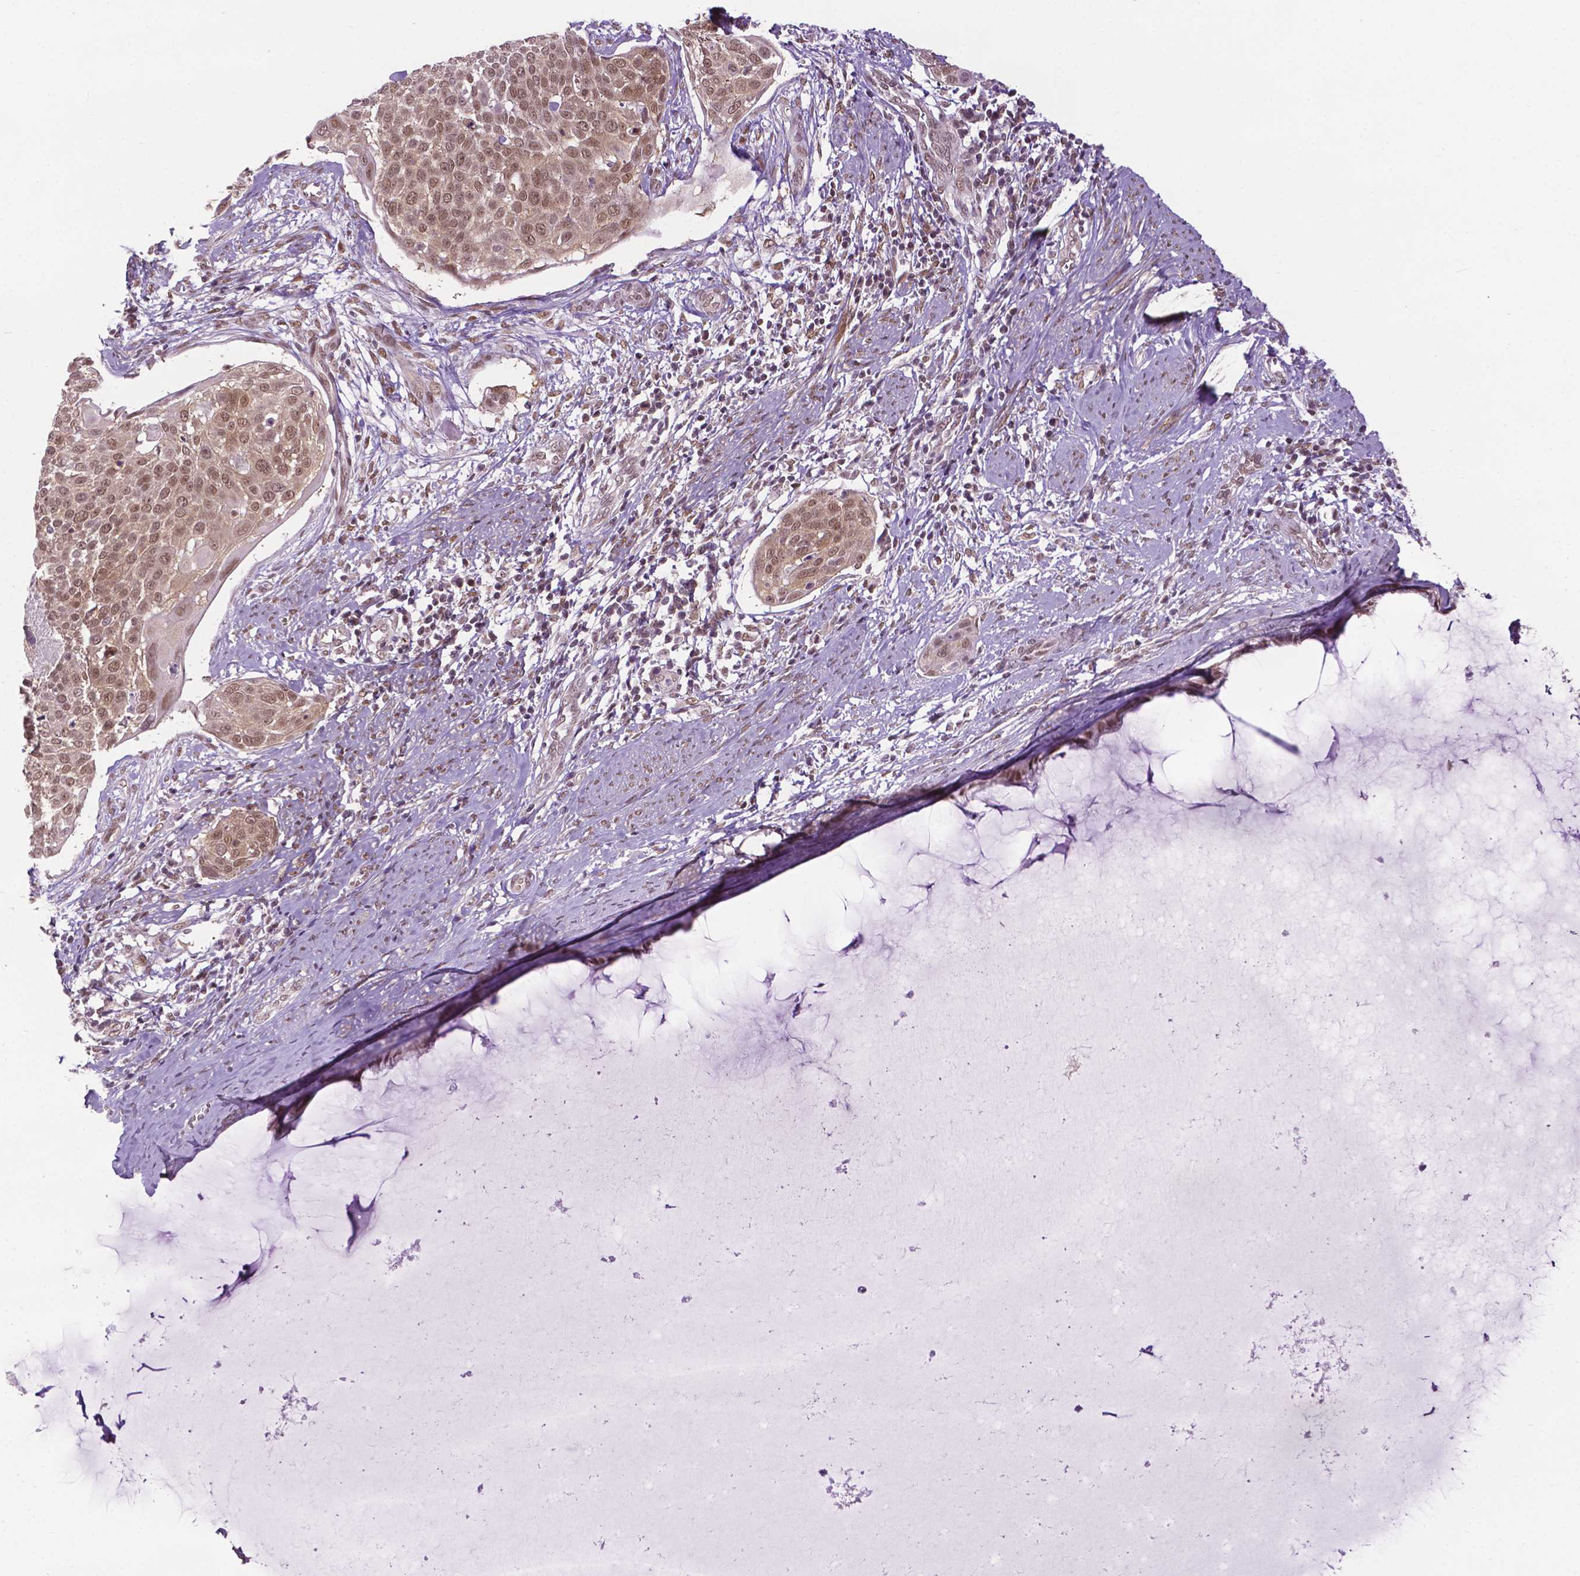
{"staining": {"intensity": "moderate", "quantity": ">75%", "location": "nuclear"}, "tissue": "cervical cancer", "cell_type": "Tumor cells", "image_type": "cancer", "snomed": [{"axis": "morphology", "description": "Squamous cell carcinoma, NOS"}, {"axis": "topography", "description": "Cervix"}], "caption": "A micrograph showing moderate nuclear staining in about >75% of tumor cells in cervical cancer, as visualized by brown immunohistochemical staining.", "gene": "UBQLN4", "patient": {"sex": "female", "age": 39}}